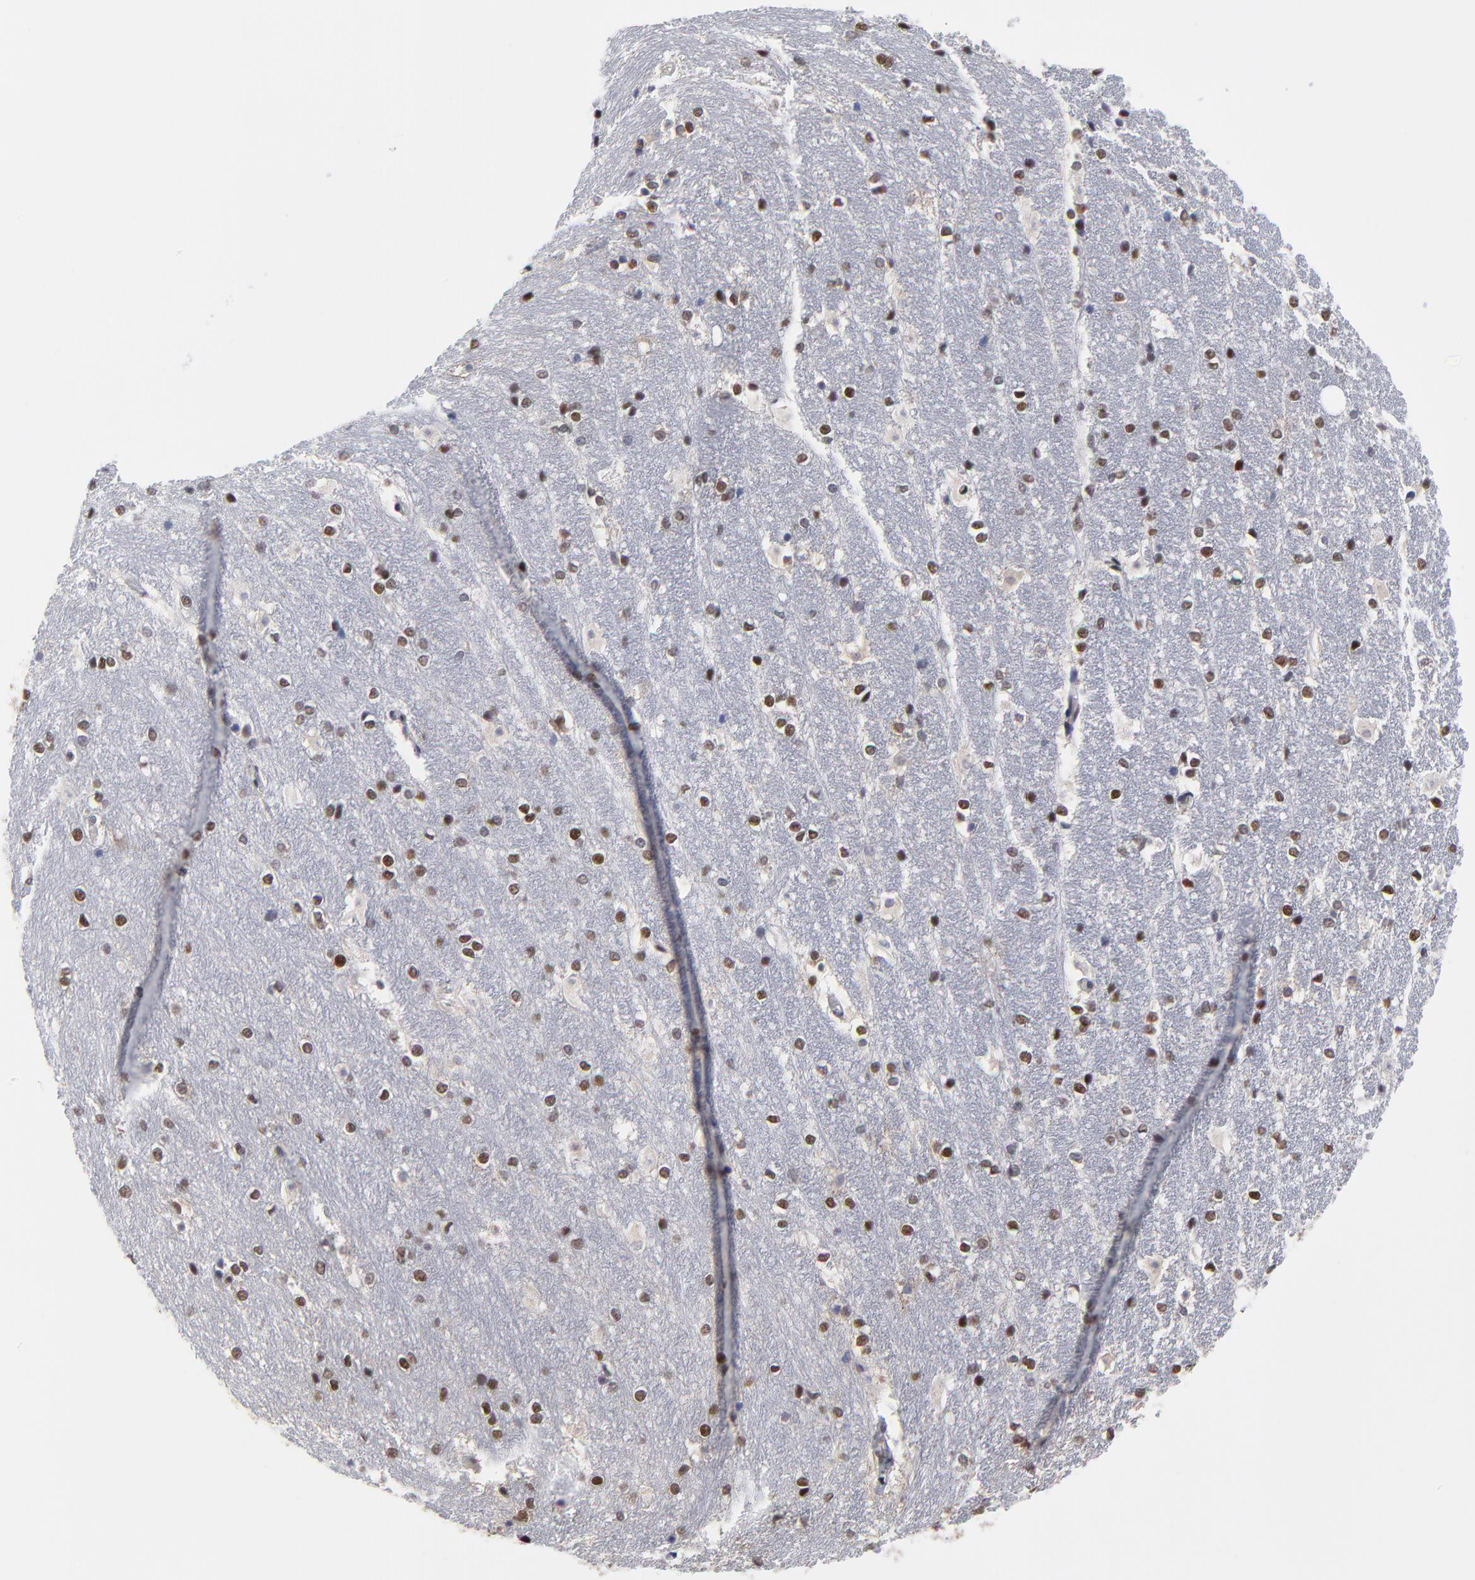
{"staining": {"intensity": "moderate", "quantity": "25%-75%", "location": "nuclear"}, "tissue": "hippocampus", "cell_type": "Glial cells", "image_type": "normal", "snomed": [{"axis": "morphology", "description": "Normal tissue, NOS"}, {"axis": "topography", "description": "Hippocampus"}], "caption": "IHC image of unremarkable hippocampus: hippocampus stained using immunohistochemistry shows medium levels of moderate protein expression localized specifically in the nuclear of glial cells, appearing as a nuclear brown color.", "gene": "OGFOD1", "patient": {"sex": "female", "age": 19}}